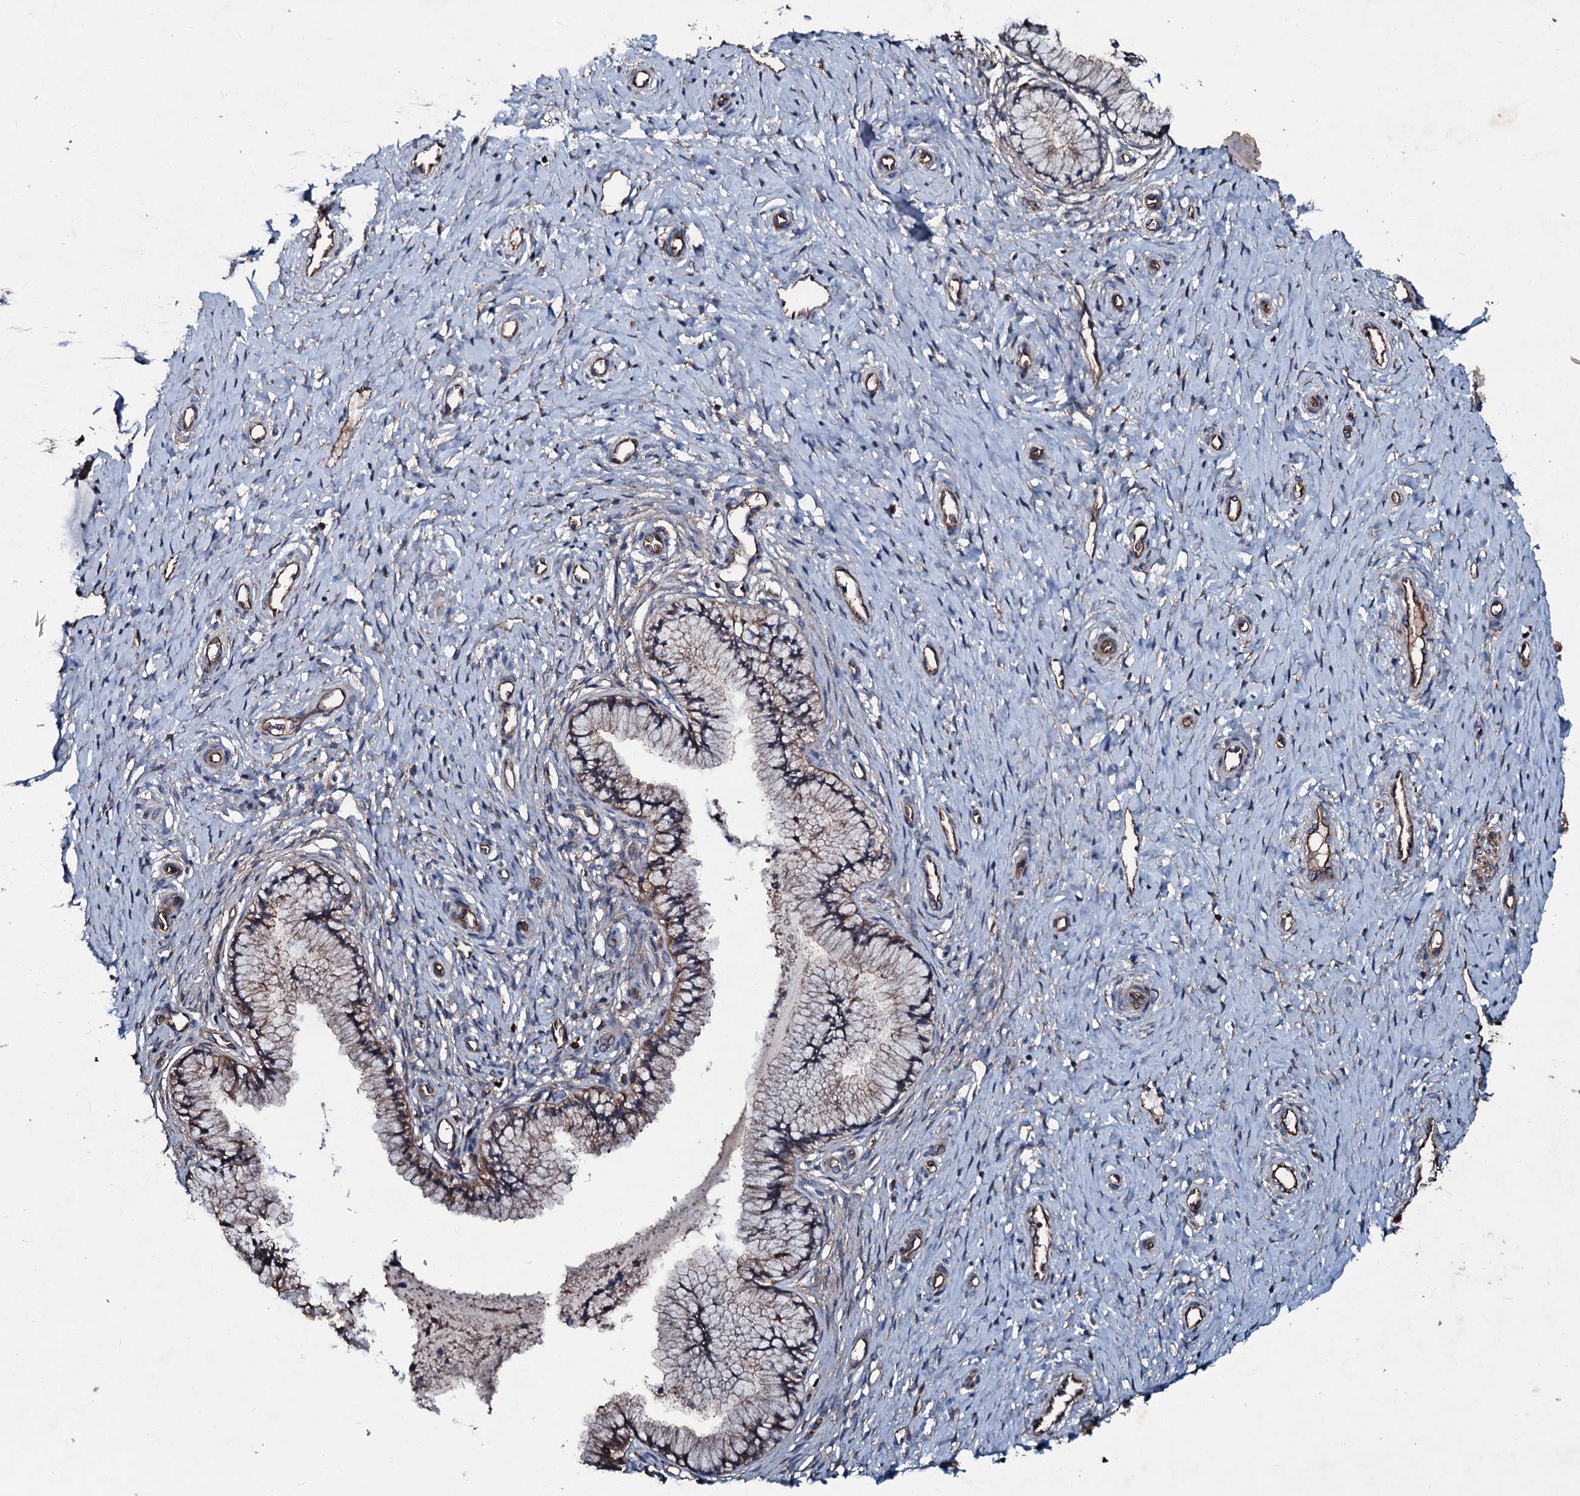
{"staining": {"intensity": "moderate", "quantity": ">75%", "location": "cytoplasmic/membranous"}, "tissue": "cervix", "cell_type": "Glandular cells", "image_type": "normal", "snomed": [{"axis": "morphology", "description": "Normal tissue, NOS"}, {"axis": "topography", "description": "Cervix"}], "caption": "Protein staining of normal cervix reveals moderate cytoplasmic/membranous expression in approximately >75% of glandular cells. The staining was performed using DAB, with brown indicating positive protein expression. Nuclei are stained blue with hematoxylin.", "gene": "DMAC2", "patient": {"sex": "female", "age": 36}}